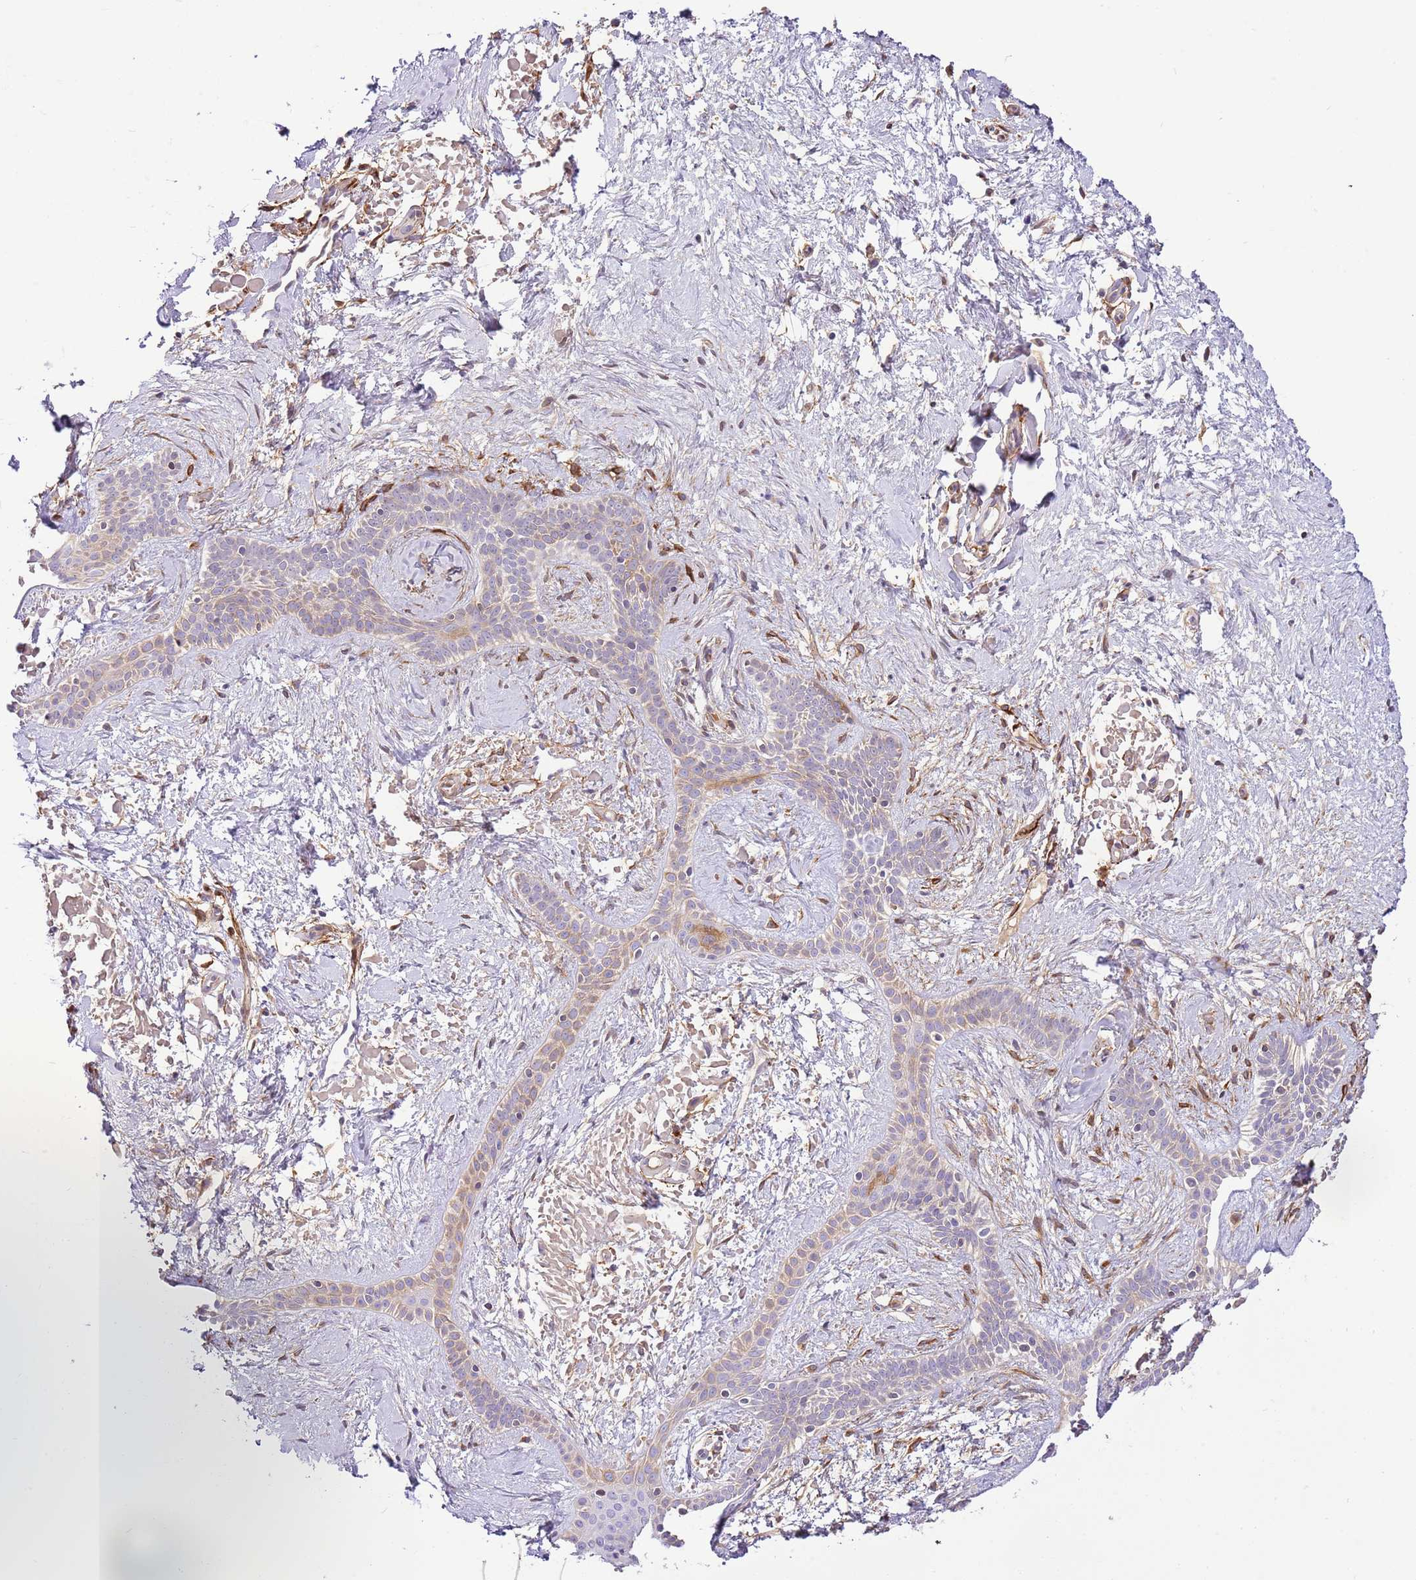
{"staining": {"intensity": "weak", "quantity": "<25%", "location": "cytoplasmic/membranous"}, "tissue": "skin cancer", "cell_type": "Tumor cells", "image_type": "cancer", "snomed": [{"axis": "morphology", "description": "Basal cell carcinoma"}, {"axis": "topography", "description": "Skin"}], "caption": "Micrograph shows no protein expression in tumor cells of basal cell carcinoma (skin) tissue.", "gene": "RFK", "patient": {"sex": "male", "age": 78}}